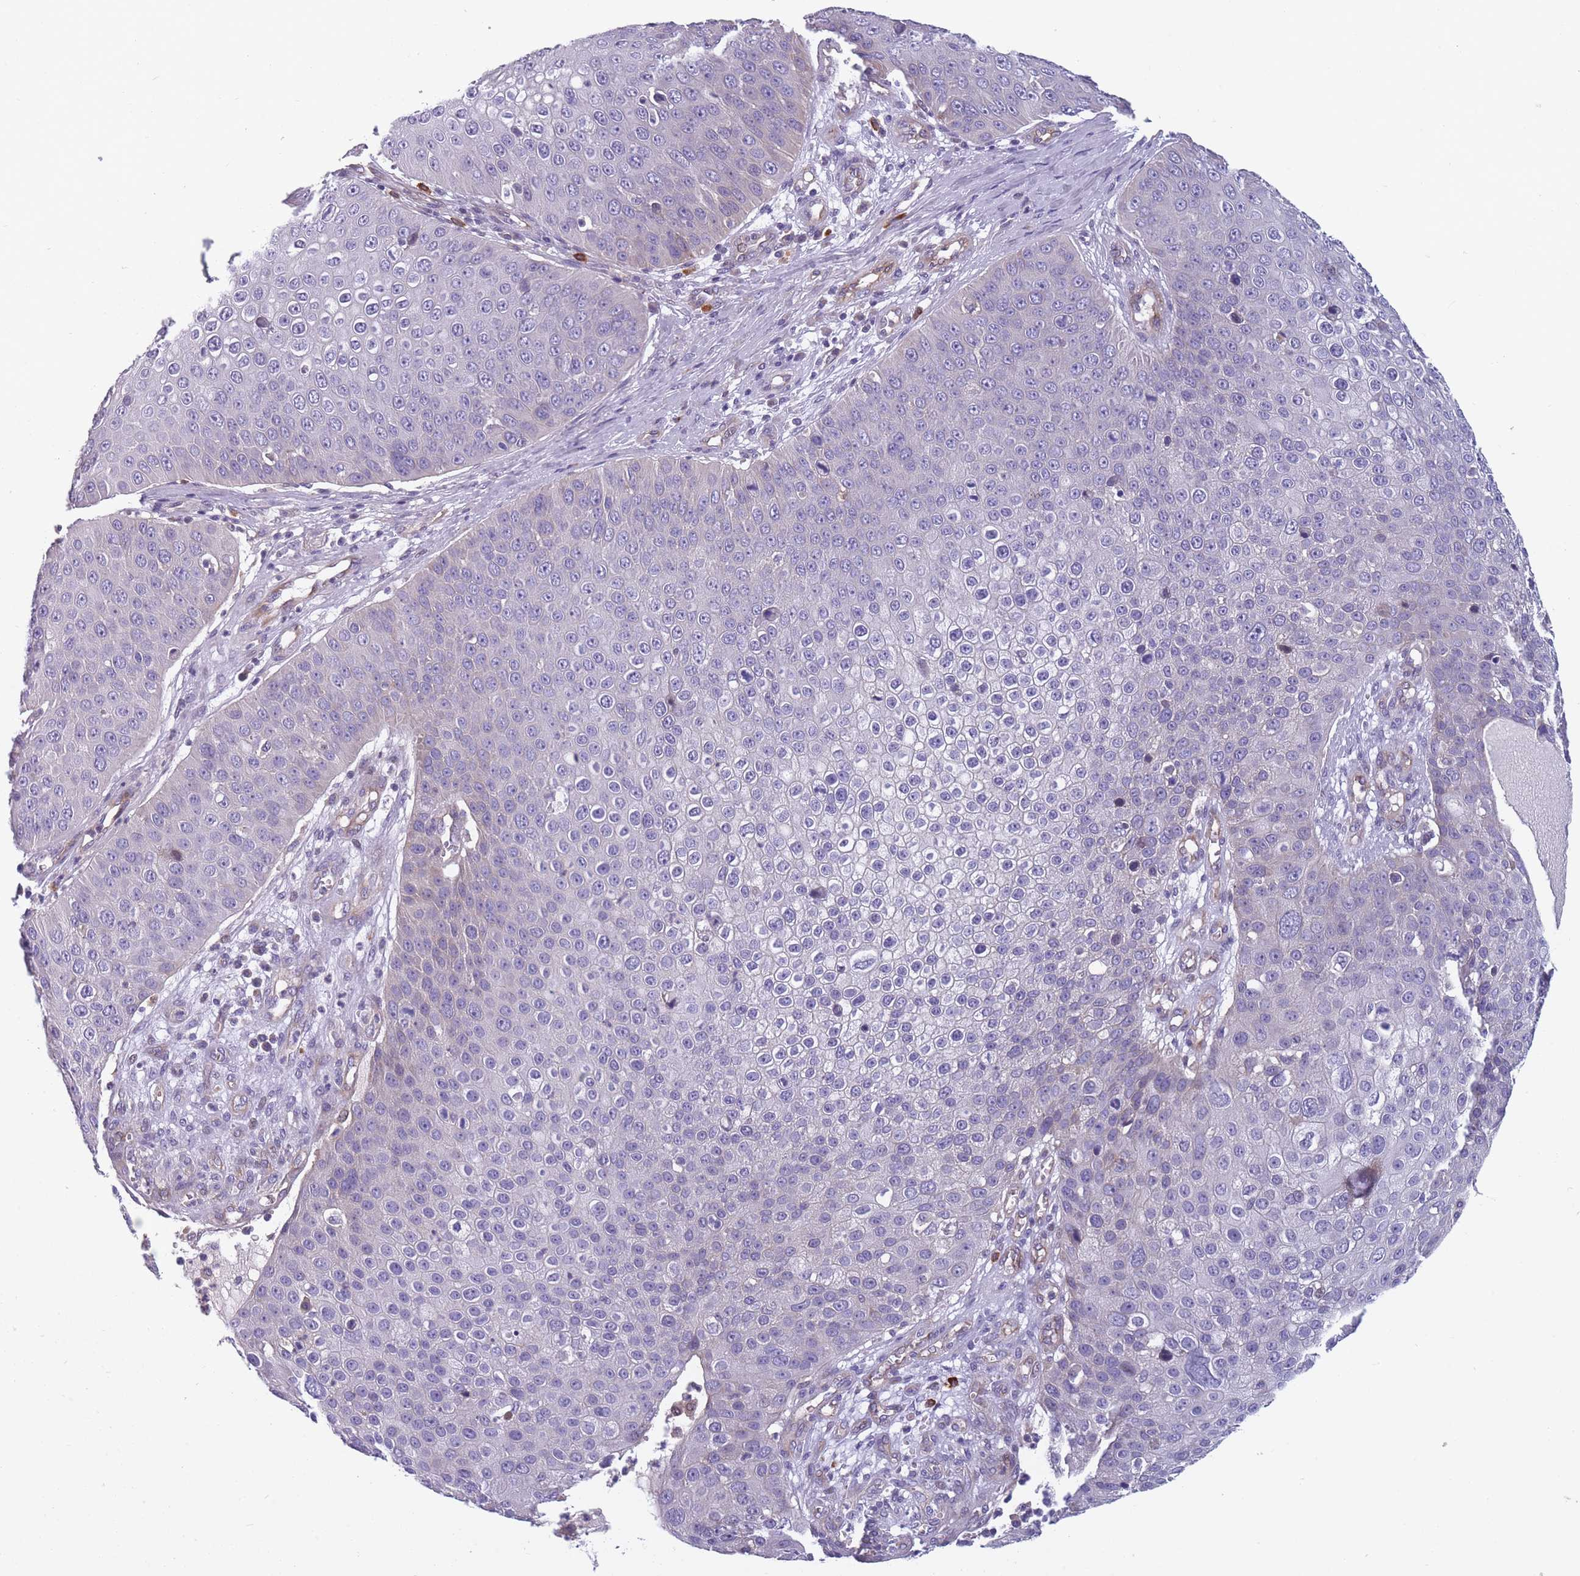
{"staining": {"intensity": "negative", "quantity": "none", "location": "none"}, "tissue": "skin cancer", "cell_type": "Tumor cells", "image_type": "cancer", "snomed": [{"axis": "morphology", "description": "Squamous cell carcinoma, NOS"}, {"axis": "topography", "description": "Skin"}], "caption": "Skin cancer stained for a protein using IHC exhibits no expression tumor cells.", "gene": "FAM83F", "patient": {"sex": "male", "age": 71}}